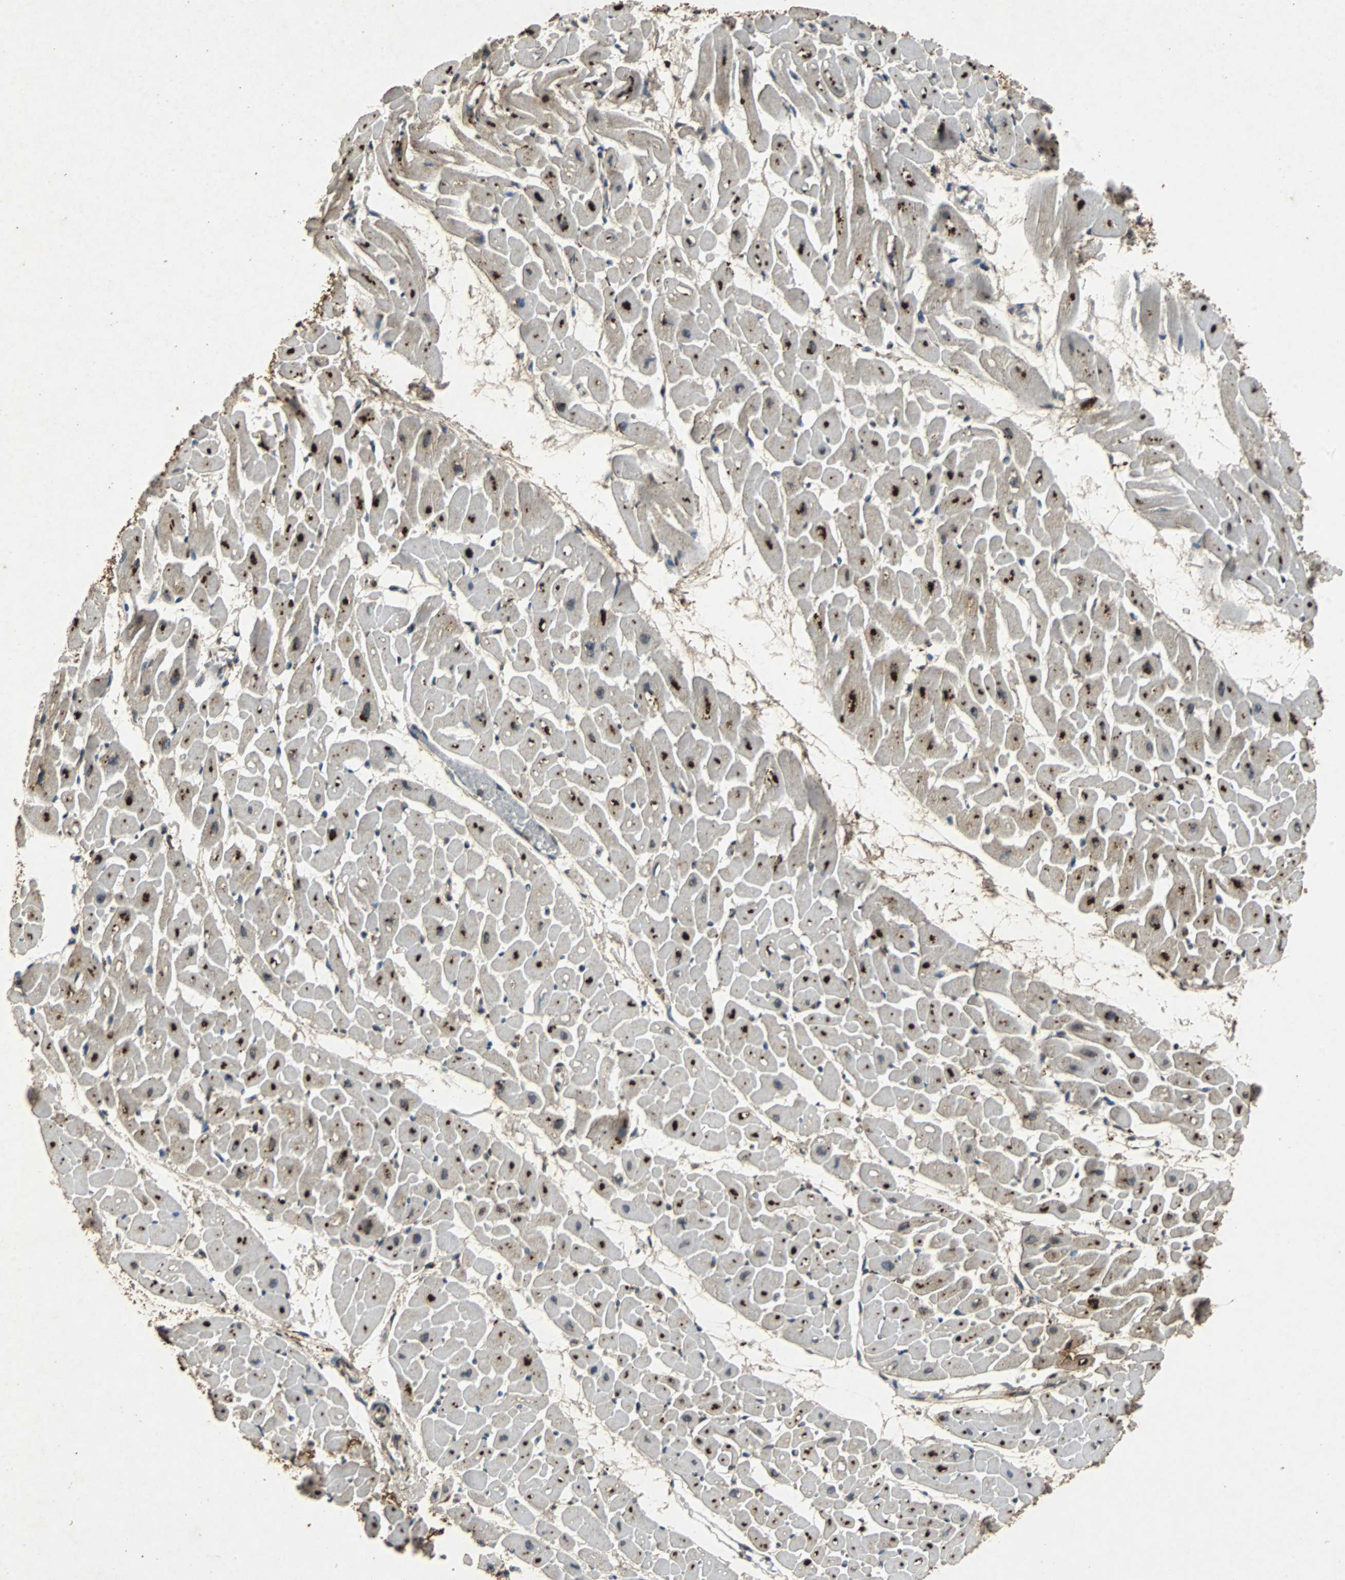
{"staining": {"intensity": "strong", "quantity": ">75%", "location": "cytoplasmic/membranous"}, "tissue": "heart muscle", "cell_type": "Cardiomyocytes", "image_type": "normal", "snomed": [{"axis": "morphology", "description": "Normal tissue, NOS"}, {"axis": "topography", "description": "Heart"}], "caption": "IHC staining of unremarkable heart muscle, which reveals high levels of strong cytoplasmic/membranous positivity in about >75% of cardiomyocytes indicating strong cytoplasmic/membranous protein staining. The staining was performed using DAB (brown) for protein detection and nuclei were counterstained in hematoxylin (blue).", "gene": "NAA10", "patient": {"sex": "male", "age": 45}}